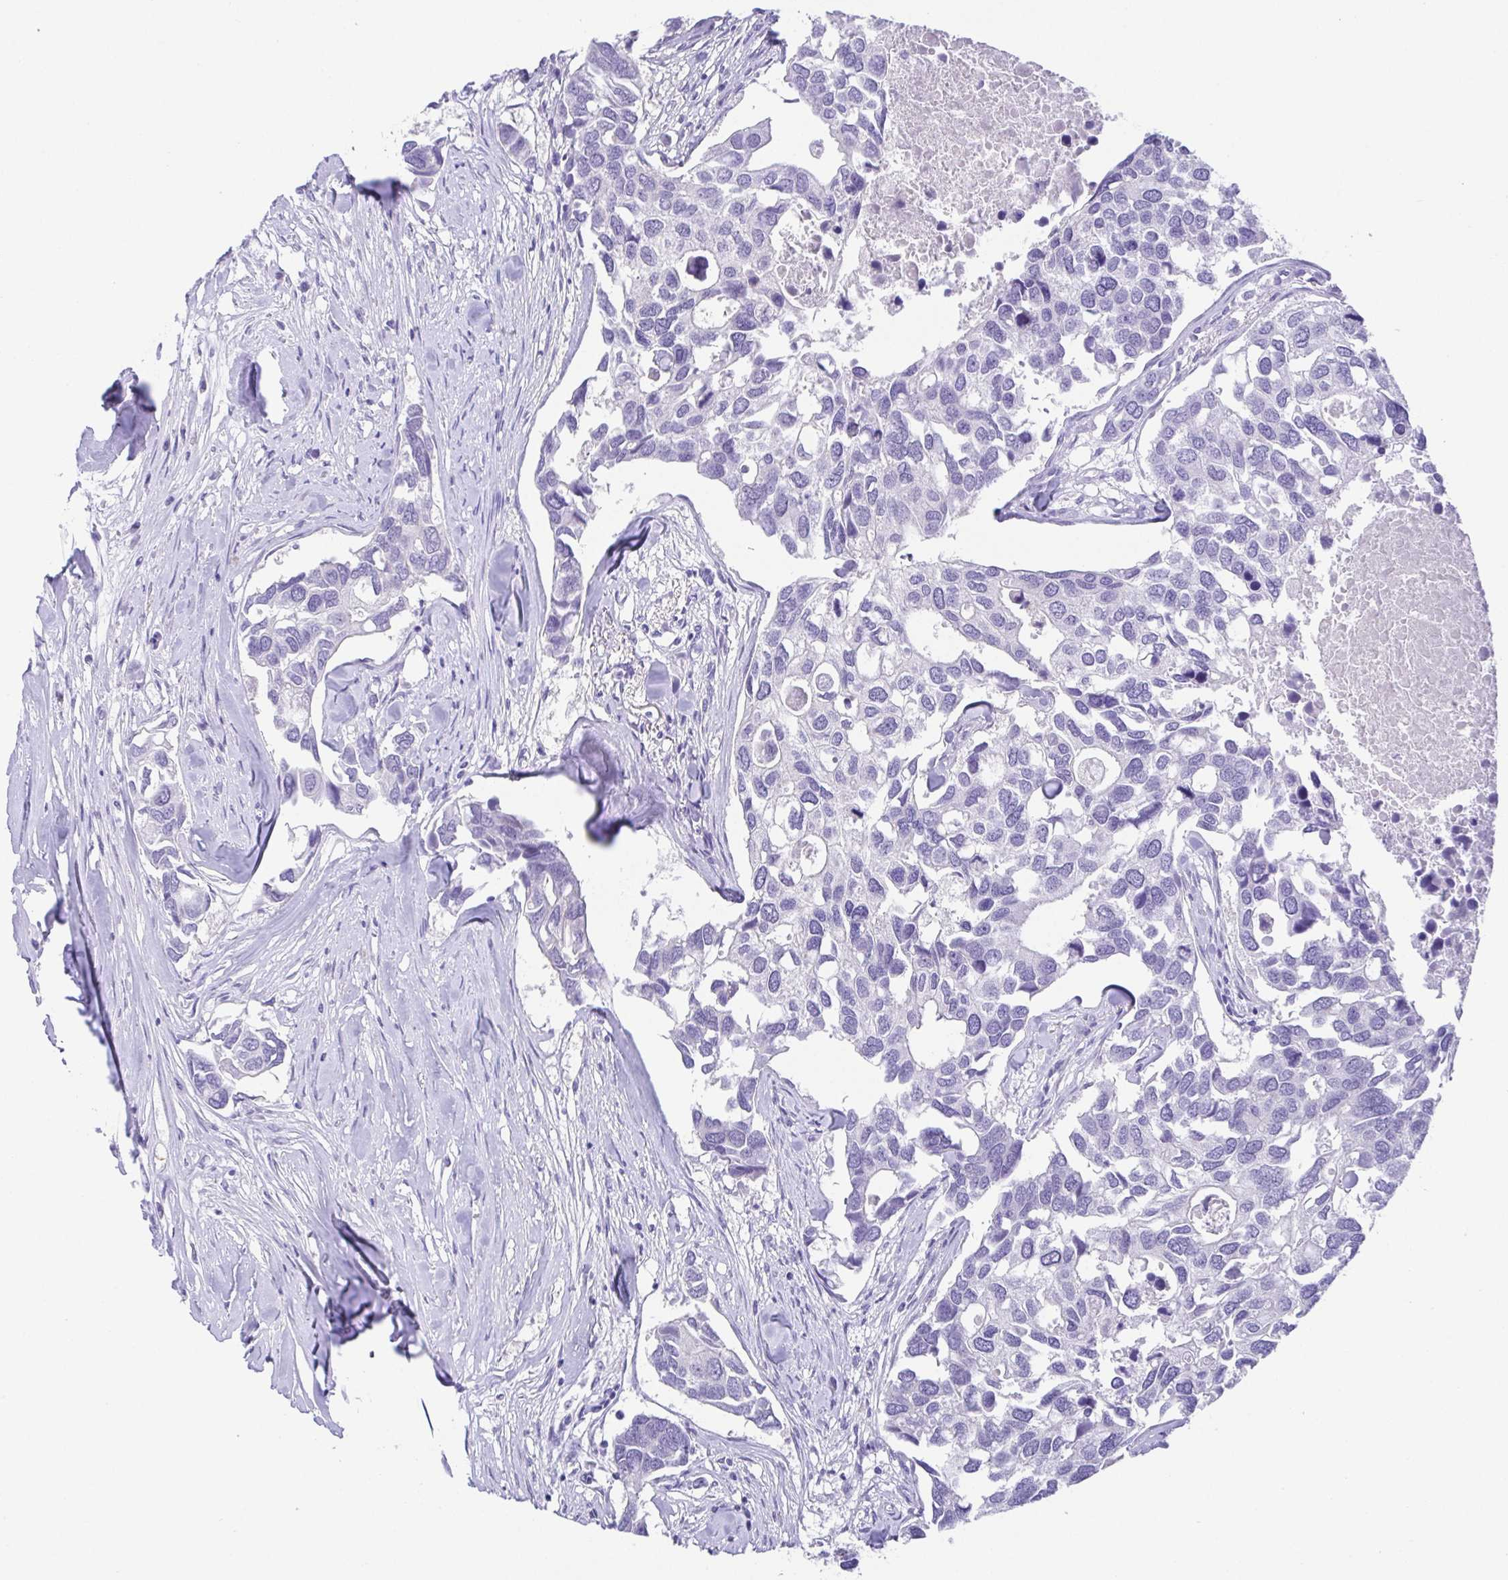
{"staining": {"intensity": "negative", "quantity": "none", "location": "none"}, "tissue": "breast cancer", "cell_type": "Tumor cells", "image_type": "cancer", "snomed": [{"axis": "morphology", "description": "Duct carcinoma"}, {"axis": "topography", "description": "Breast"}], "caption": "DAB (3,3'-diaminobenzidine) immunohistochemical staining of human breast invasive ductal carcinoma exhibits no significant expression in tumor cells.", "gene": "SPATA4", "patient": {"sex": "female", "age": 83}}